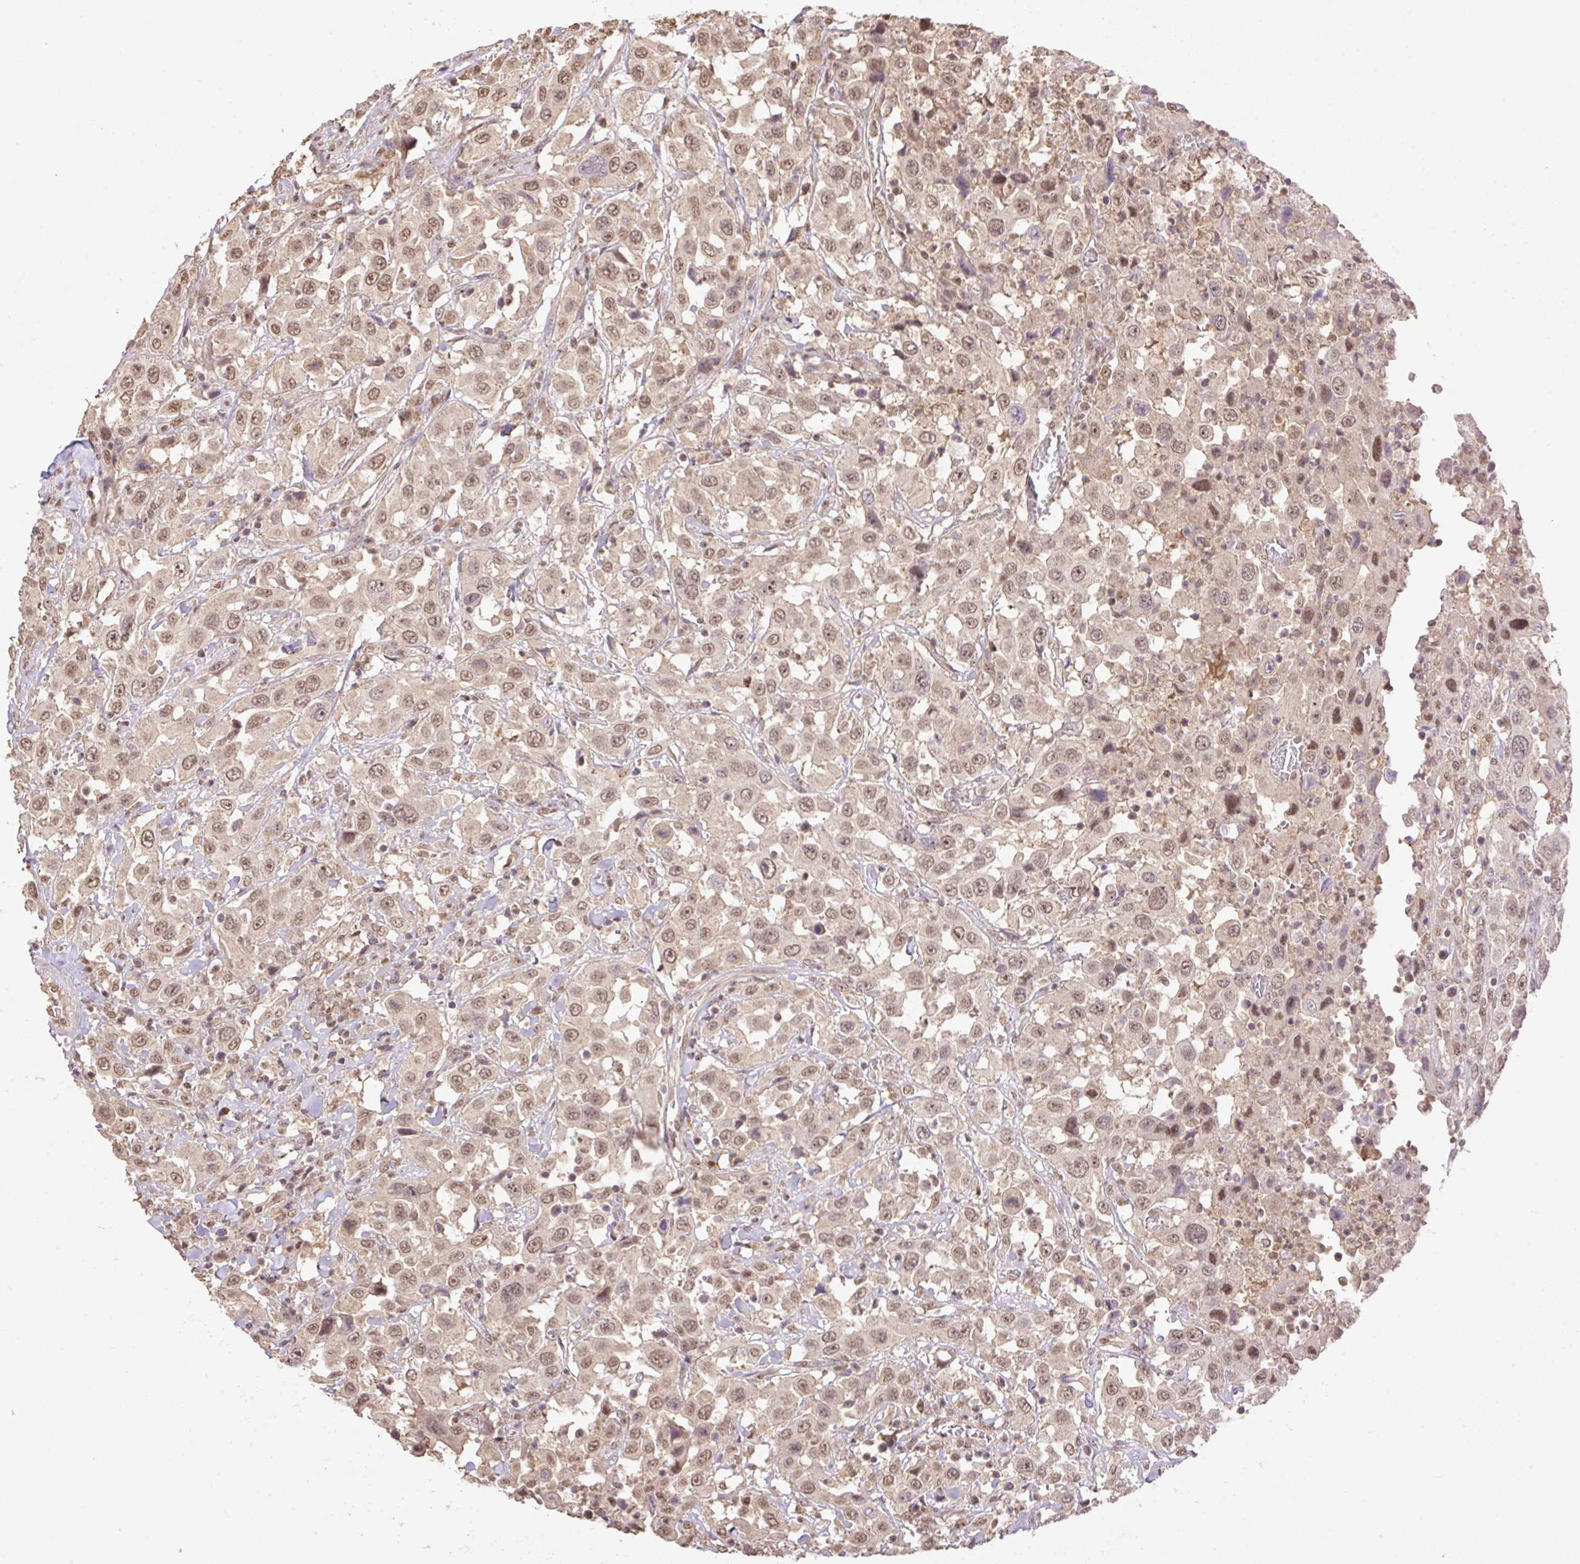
{"staining": {"intensity": "moderate", "quantity": ">75%", "location": "nuclear"}, "tissue": "urothelial cancer", "cell_type": "Tumor cells", "image_type": "cancer", "snomed": [{"axis": "morphology", "description": "Urothelial carcinoma, High grade"}, {"axis": "topography", "description": "Urinary bladder"}], "caption": "The immunohistochemical stain labels moderate nuclear positivity in tumor cells of urothelial cancer tissue.", "gene": "VPS25", "patient": {"sex": "male", "age": 61}}